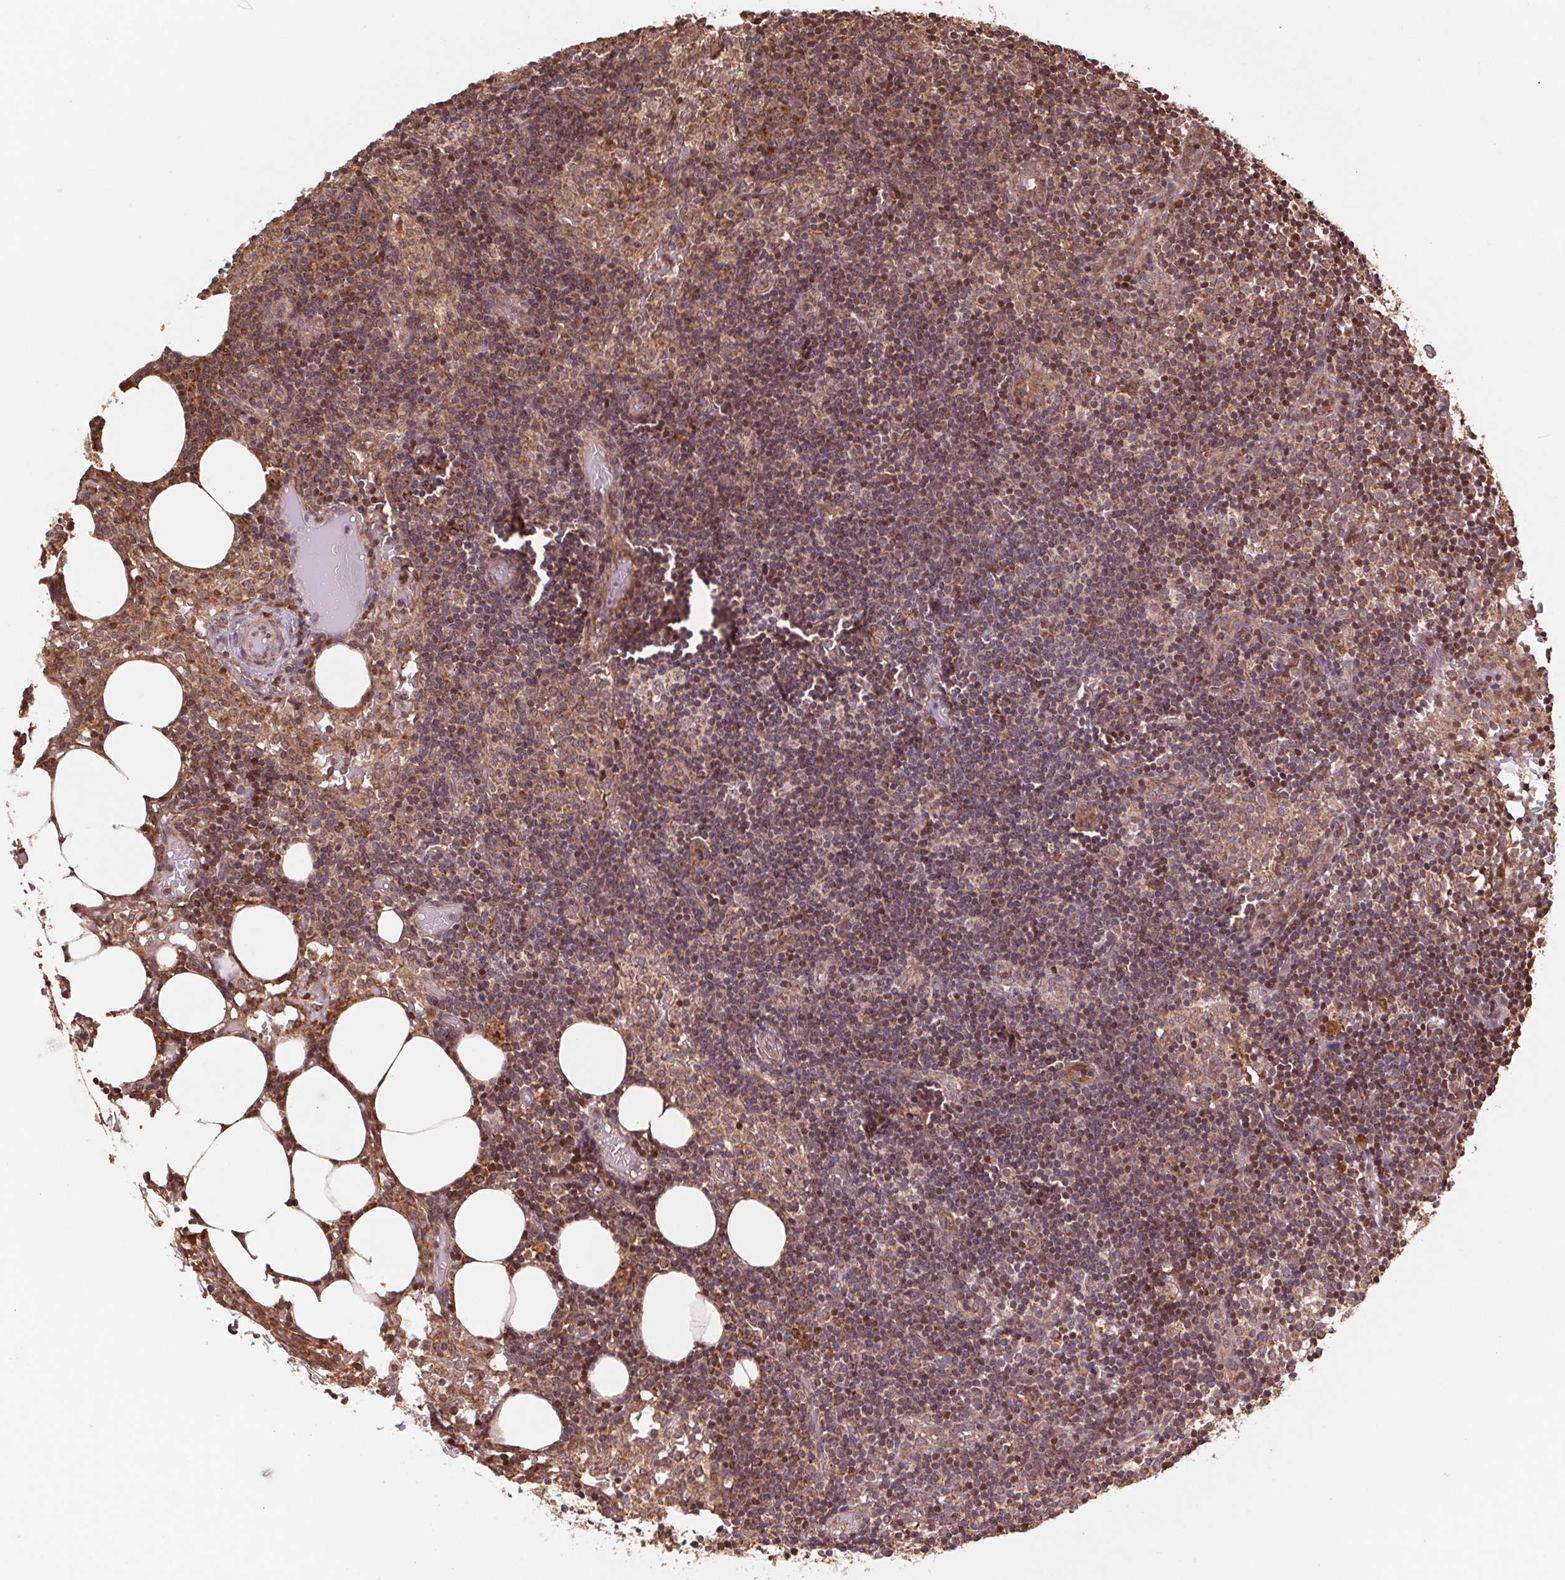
{"staining": {"intensity": "weak", "quantity": "<25%", "location": "cytoplasmic/membranous"}, "tissue": "lymph node", "cell_type": "Germinal center cells", "image_type": "normal", "snomed": [{"axis": "morphology", "description": "Normal tissue, NOS"}, {"axis": "topography", "description": "Lymph node"}], "caption": "This is an IHC photomicrograph of unremarkable human lymph node. There is no staining in germinal center cells.", "gene": "PDHA1", "patient": {"sex": "female", "age": 41}}